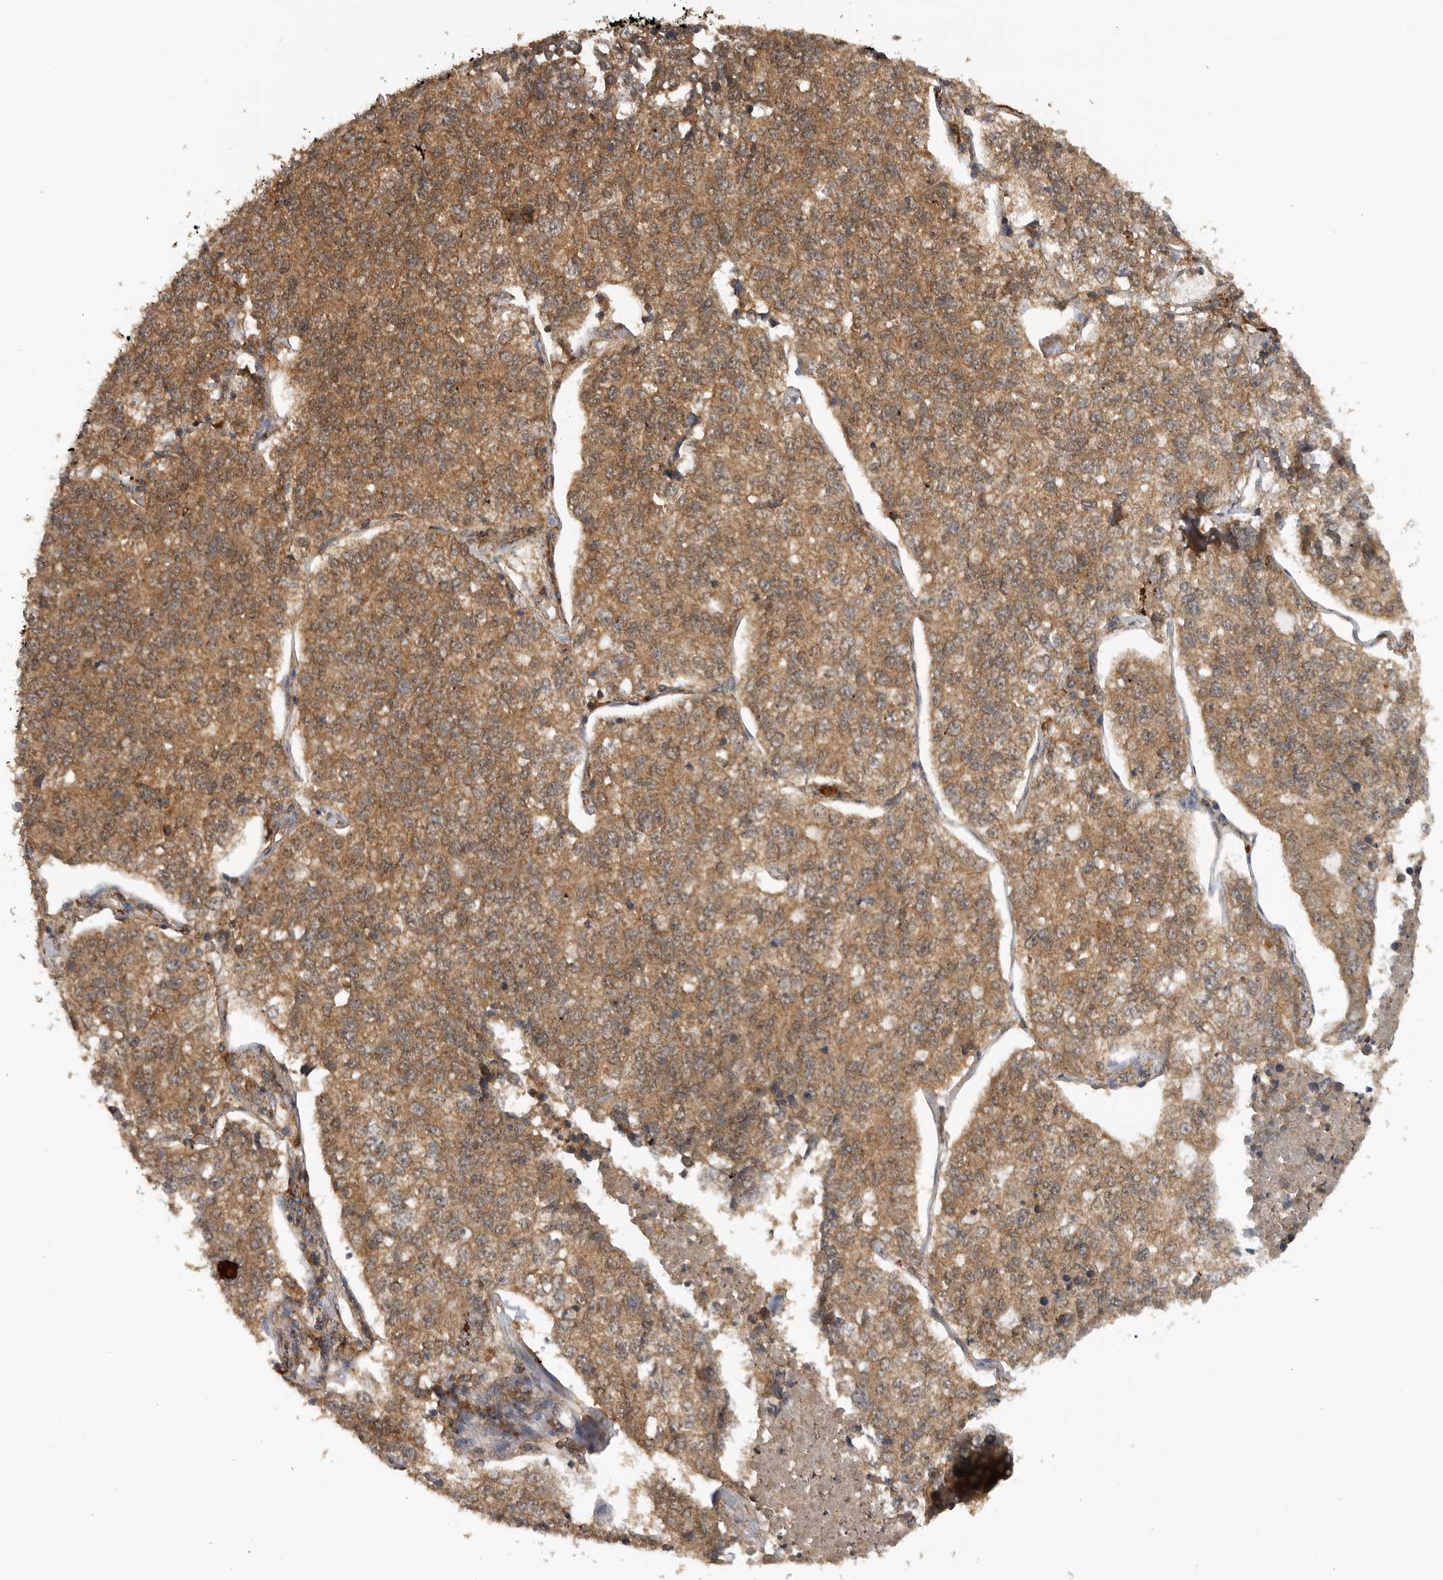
{"staining": {"intensity": "moderate", "quantity": ">75%", "location": "cytoplasmic/membranous"}, "tissue": "lung cancer", "cell_type": "Tumor cells", "image_type": "cancer", "snomed": [{"axis": "morphology", "description": "Adenocarcinoma, NOS"}, {"axis": "topography", "description": "Lung"}], "caption": "Immunohistochemical staining of human lung cancer demonstrates moderate cytoplasmic/membranous protein positivity in about >75% of tumor cells.", "gene": "ICOSLG", "patient": {"sex": "male", "age": 49}}